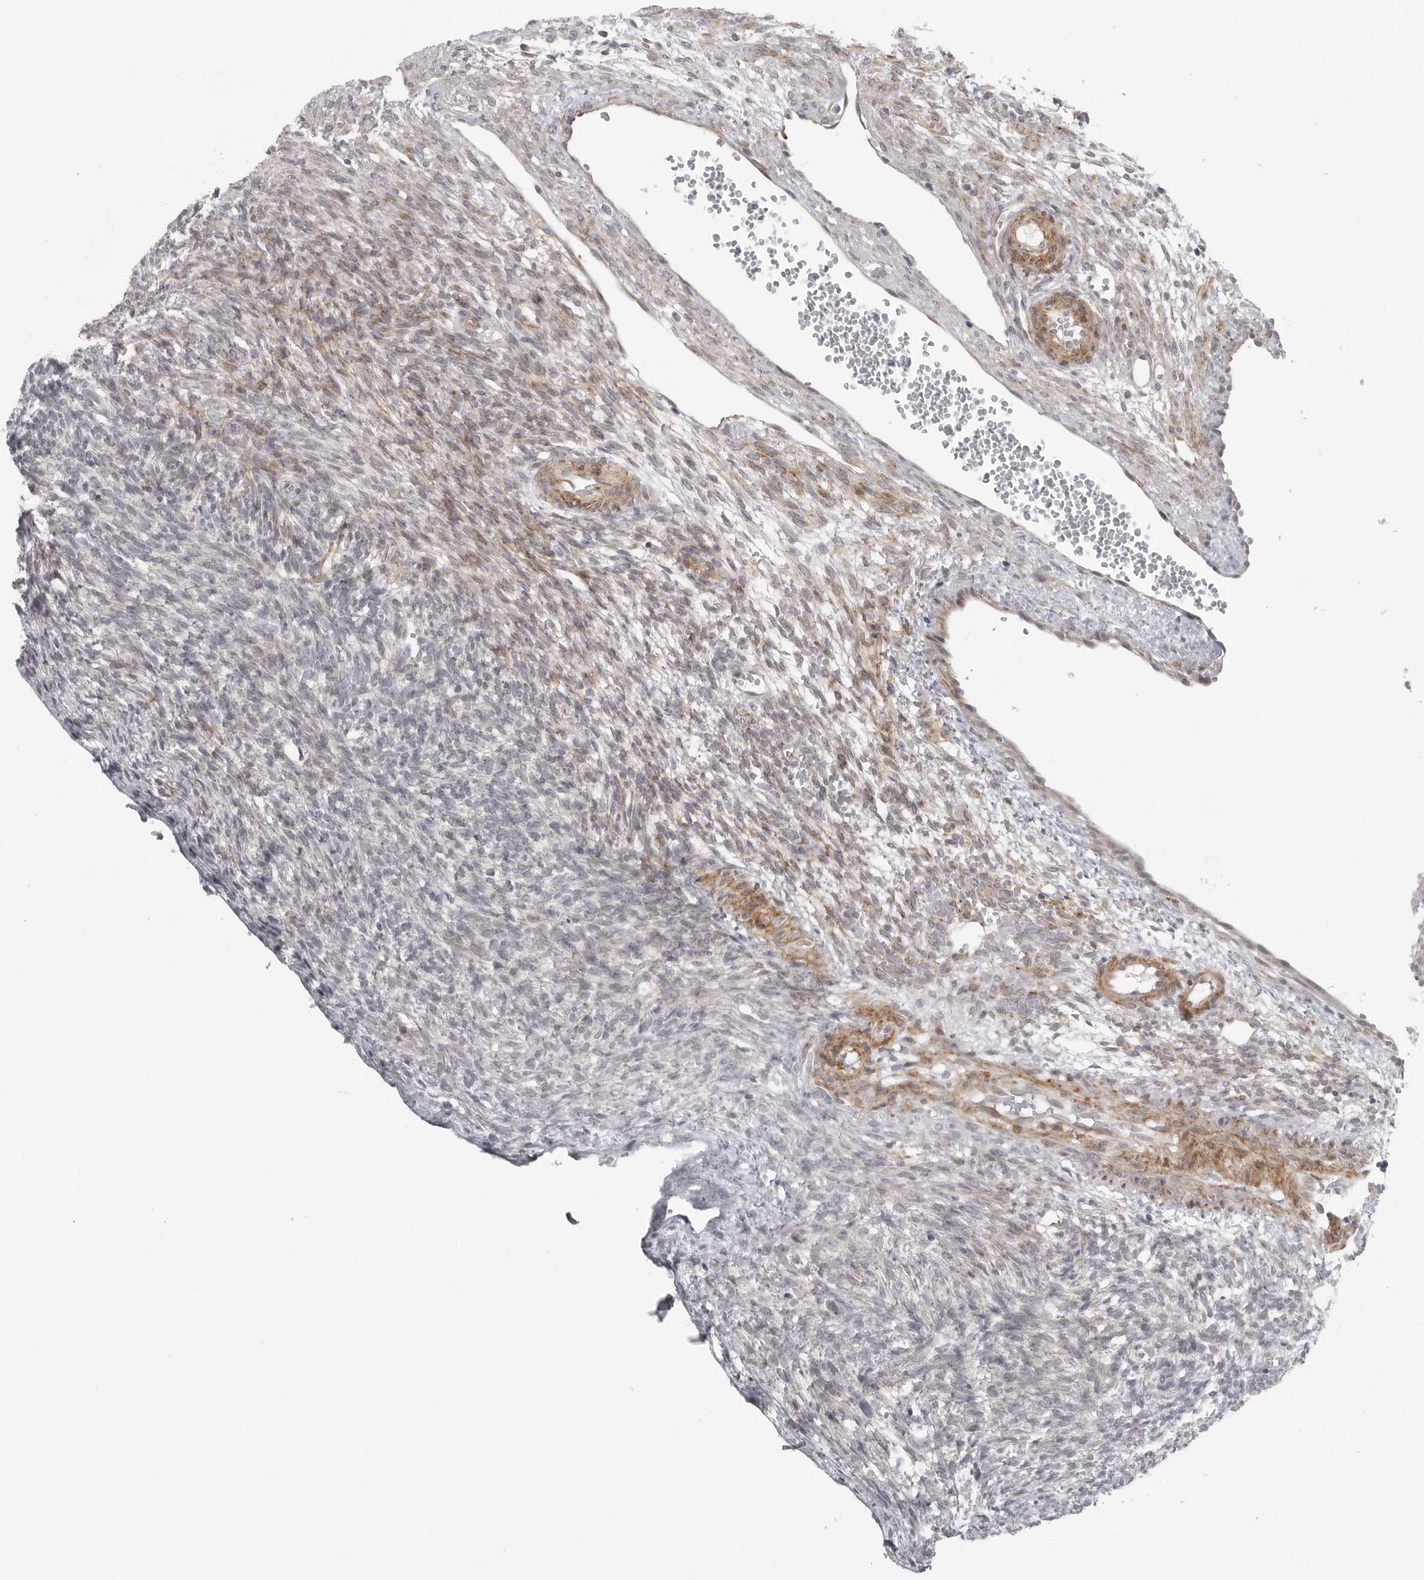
{"staining": {"intensity": "negative", "quantity": "none", "location": "none"}, "tissue": "ovary", "cell_type": "Ovarian stroma cells", "image_type": "normal", "snomed": [{"axis": "morphology", "description": "Normal tissue, NOS"}, {"axis": "topography", "description": "Ovary"}], "caption": "Immunohistochemistry (IHC) histopathology image of normal ovary: ovary stained with DAB (3,3'-diaminobenzidine) reveals no significant protein staining in ovarian stroma cells.", "gene": "TUT4", "patient": {"sex": "female", "age": 34}}